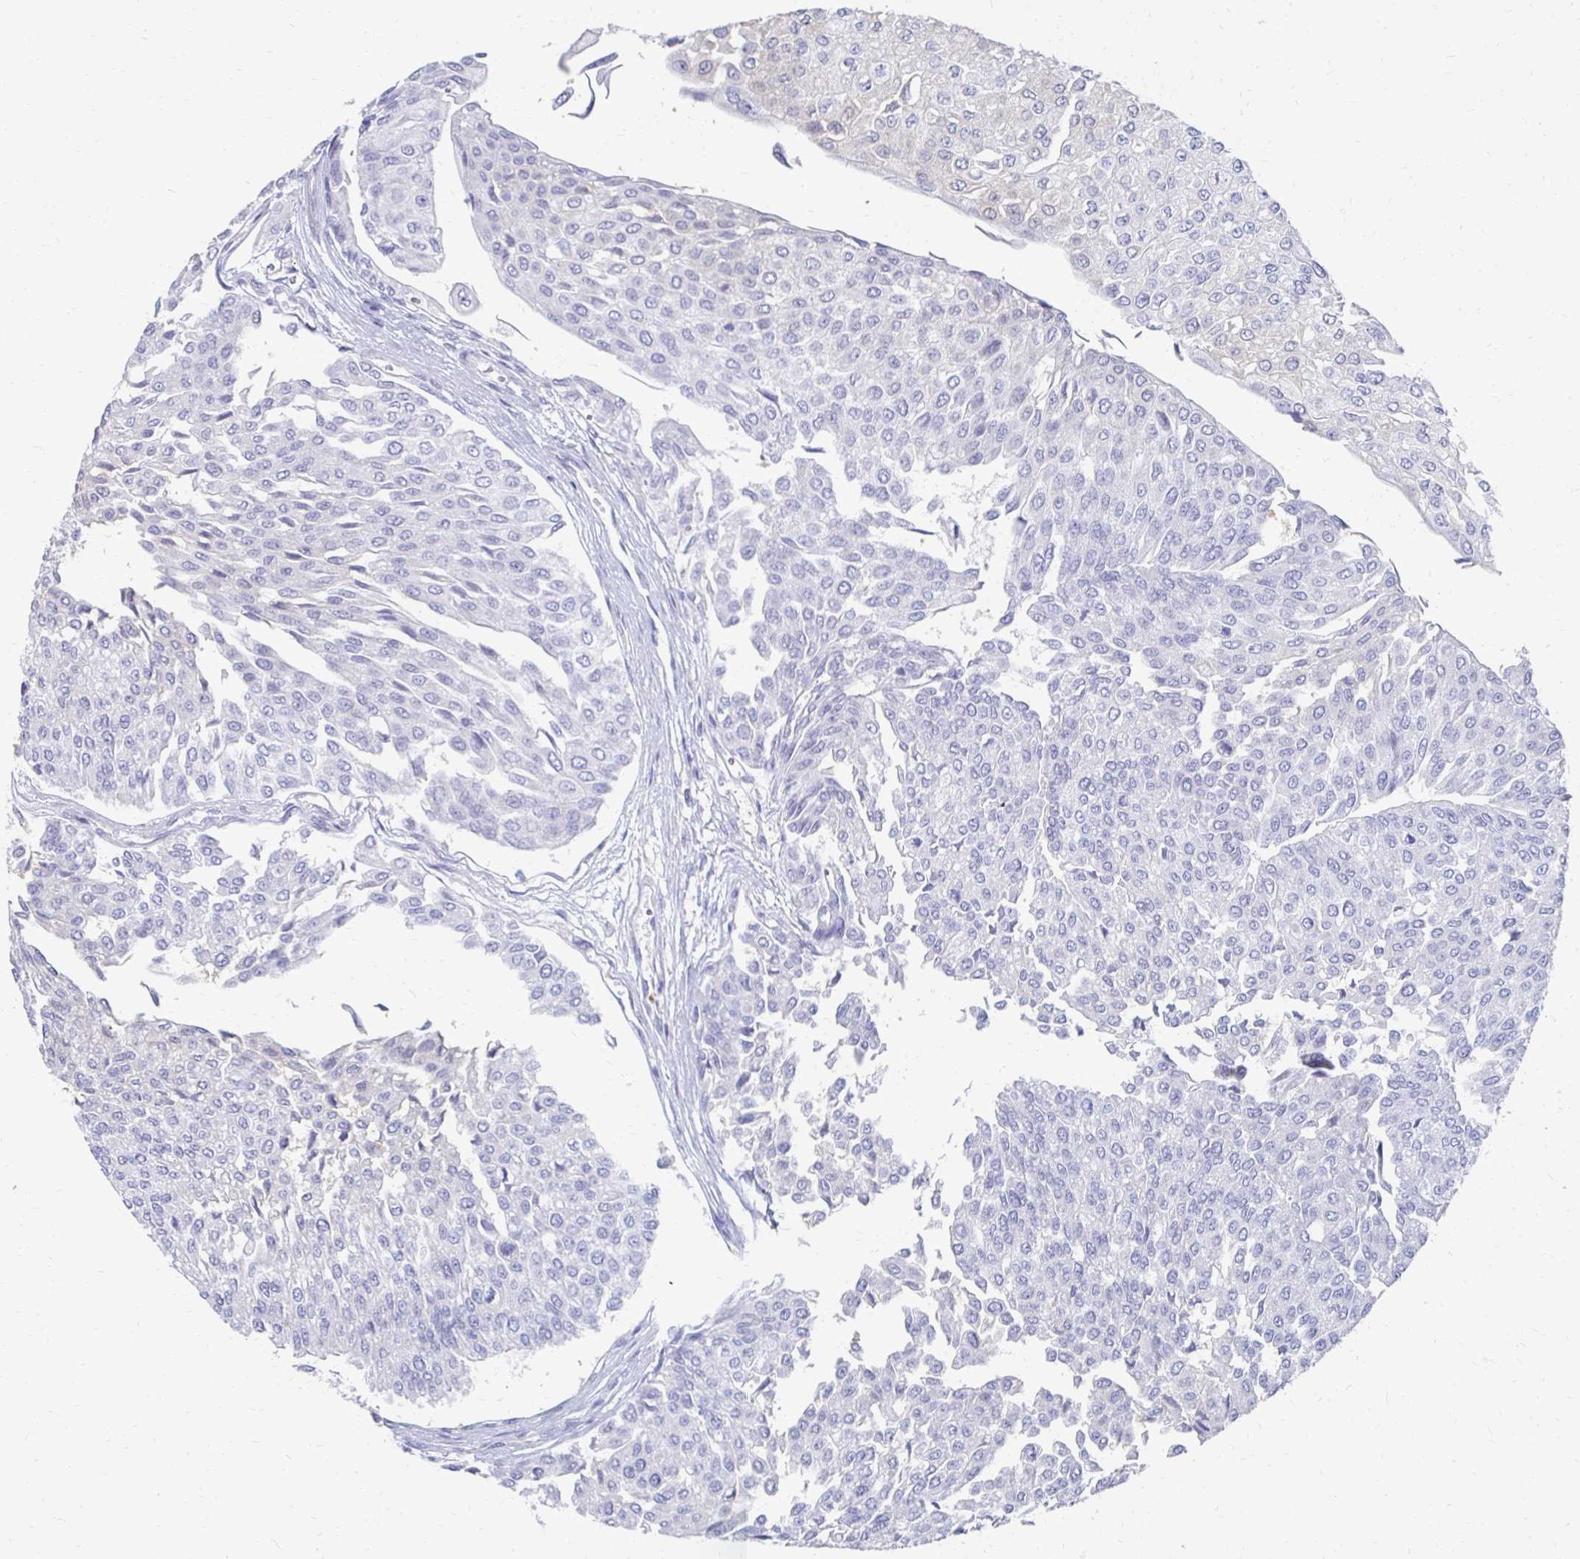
{"staining": {"intensity": "negative", "quantity": "none", "location": "none"}, "tissue": "urothelial cancer", "cell_type": "Tumor cells", "image_type": "cancer", "snomed": [{"axis": "morphology", "description": "Urothelial carcinoma, NOS"}, {"axis": "topography", "description": "Urinary bladder"}], "caption": "The immunohistochemistry (IHC) histopathology image has no significant positivity in tumor cells of transitional cell carcinoma tissue.", "gene": "SYCP3", "patient": {"sex": "male", "age": 67}}